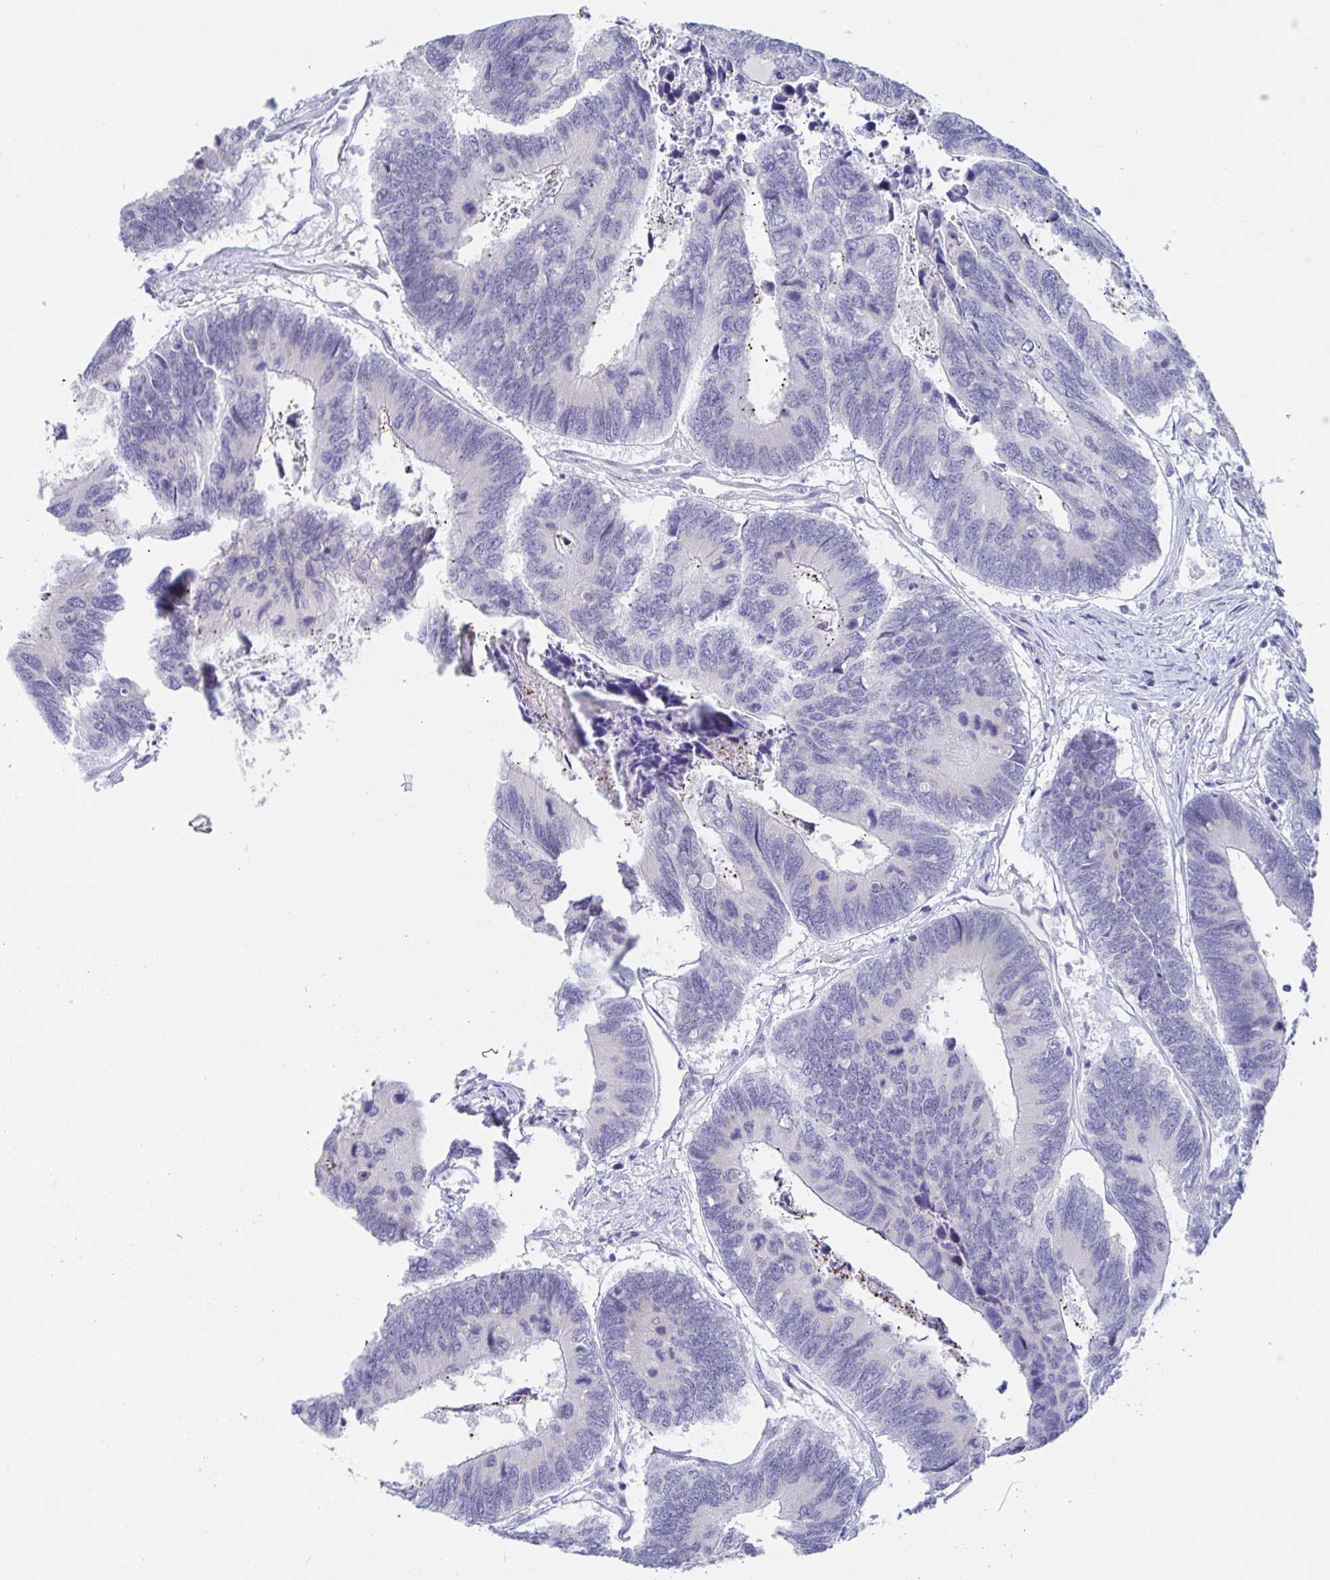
{"staining": {"intensity": "negative", "quantity": "none", "location": "none"}, "tissue": "colorectal cancer", "cell_type": "Tumor cells", "image_type": "cancer", "snomed": [{"axis": "morphology", "description": "Adenocarcinoma, NOS"}, {"axis": "topography", "description": "Colon"}], "caption": "There is no significant positivity in tumor cells of colorectal cancer (adenocarcinoma). Nuclei are stained in blue.", "gene": "SIAH3", "patient": {"sex": "female", "age": 67}}